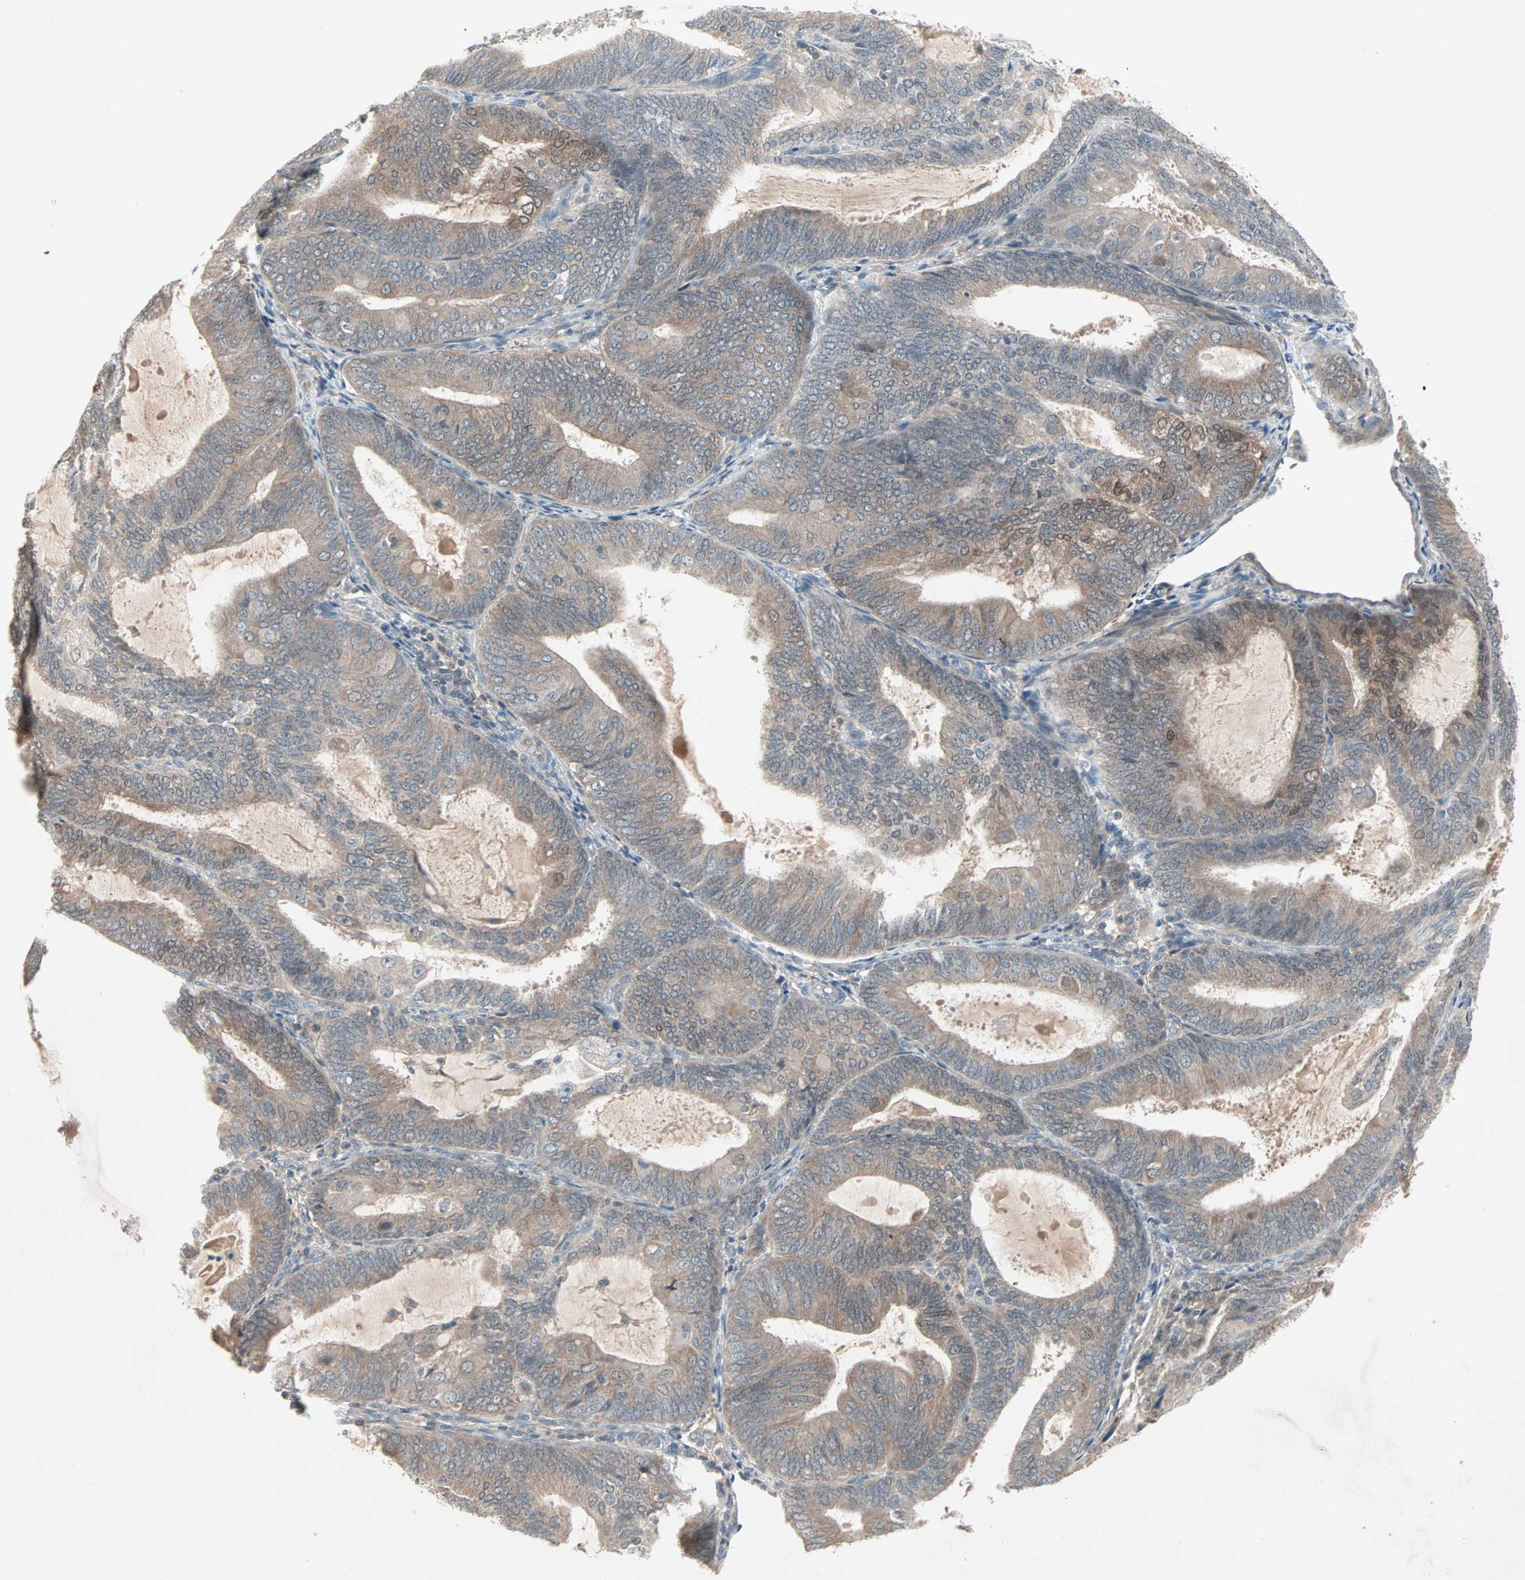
{"staining": {"intensity": "moderate", "quantity": "25%-75%", "location": "cytoplasmic/membranous"}, "tissue": "endometrial cancer", "cell_type": "Tumor cells", "image_type": "cancer", "snomed": [{"axis": "morphology", "description": "Adenocarcinoma, NOS"}, {"axis": "topography", "description": "Endometrium"}], "caption": "DAB (3,3'-diaminobenzidine) immunohistochemical staining of human endometrial adenocarcinoma exhibits moderate cytoplasmic/membranous protein expression in about 25%-75% of tumor cells.", "gene": "JMJD7-PLA2G4B", "patient": {"sex": "female", "age": 81}}